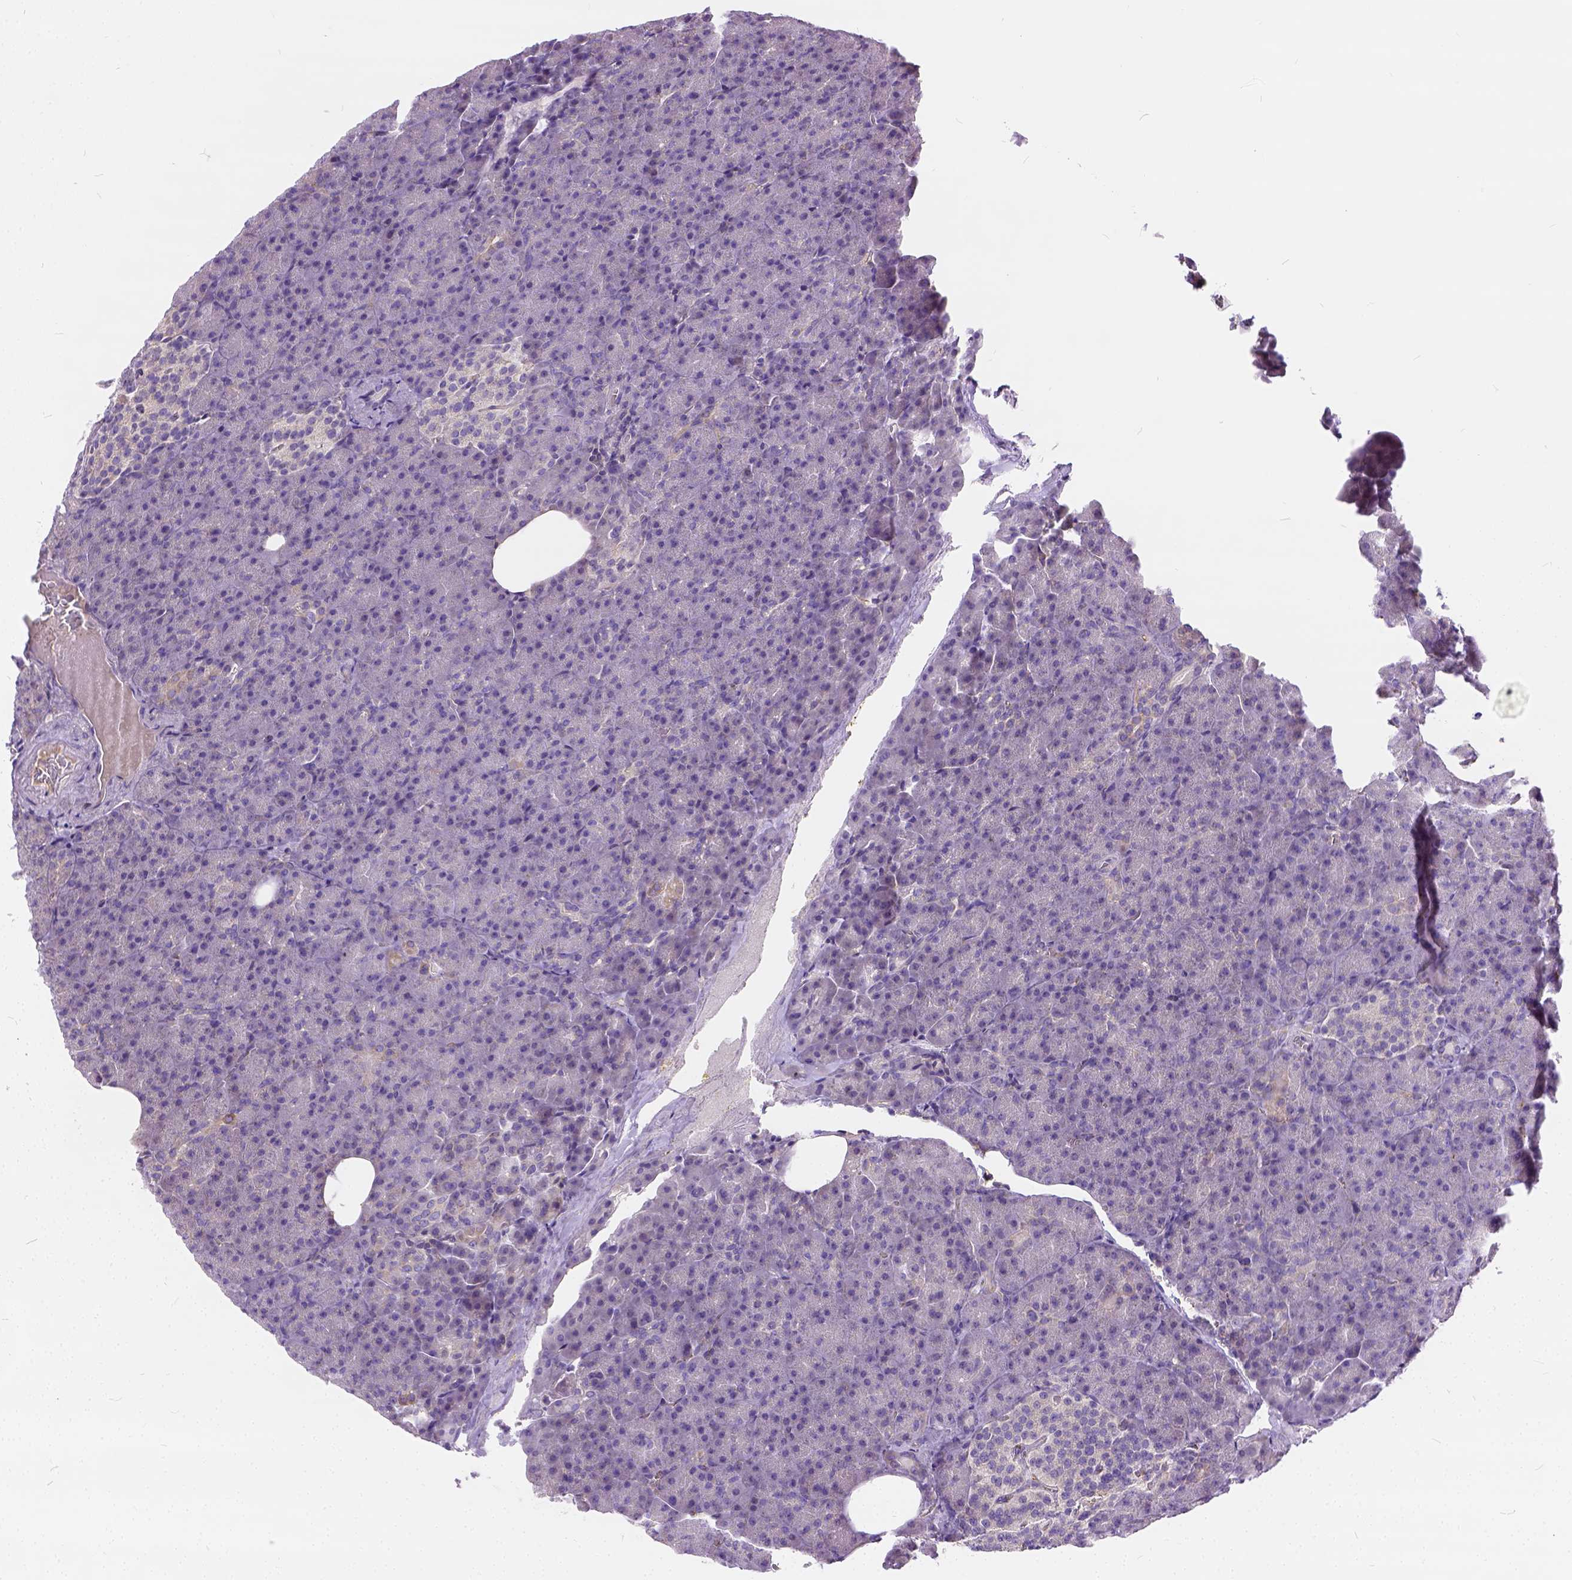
{"staining": {"intensity": "negative", "quantity": "none", "location": "none"}, "tissue": "pancreas", "cell_type": "Exocrine glandular cells", "image_type": "normal", "snomed": [{"axis": "morphology", "description": "Normal tissue, NOS"}, {"axis": "topography", "description": "Pancreas"}], "caption": "High power microscopy image of an IHC photomicrograph of unremarkable pancreas, revealing no significant expression in exocrine glandular cells. (DAB (3,3'-diaminobenzidine) immunohistochemistry (IHC) visualized using brightfield microscopy, high magnification).", "gene": "CADM4", "patient": {"sex": "female", "age": 74}}